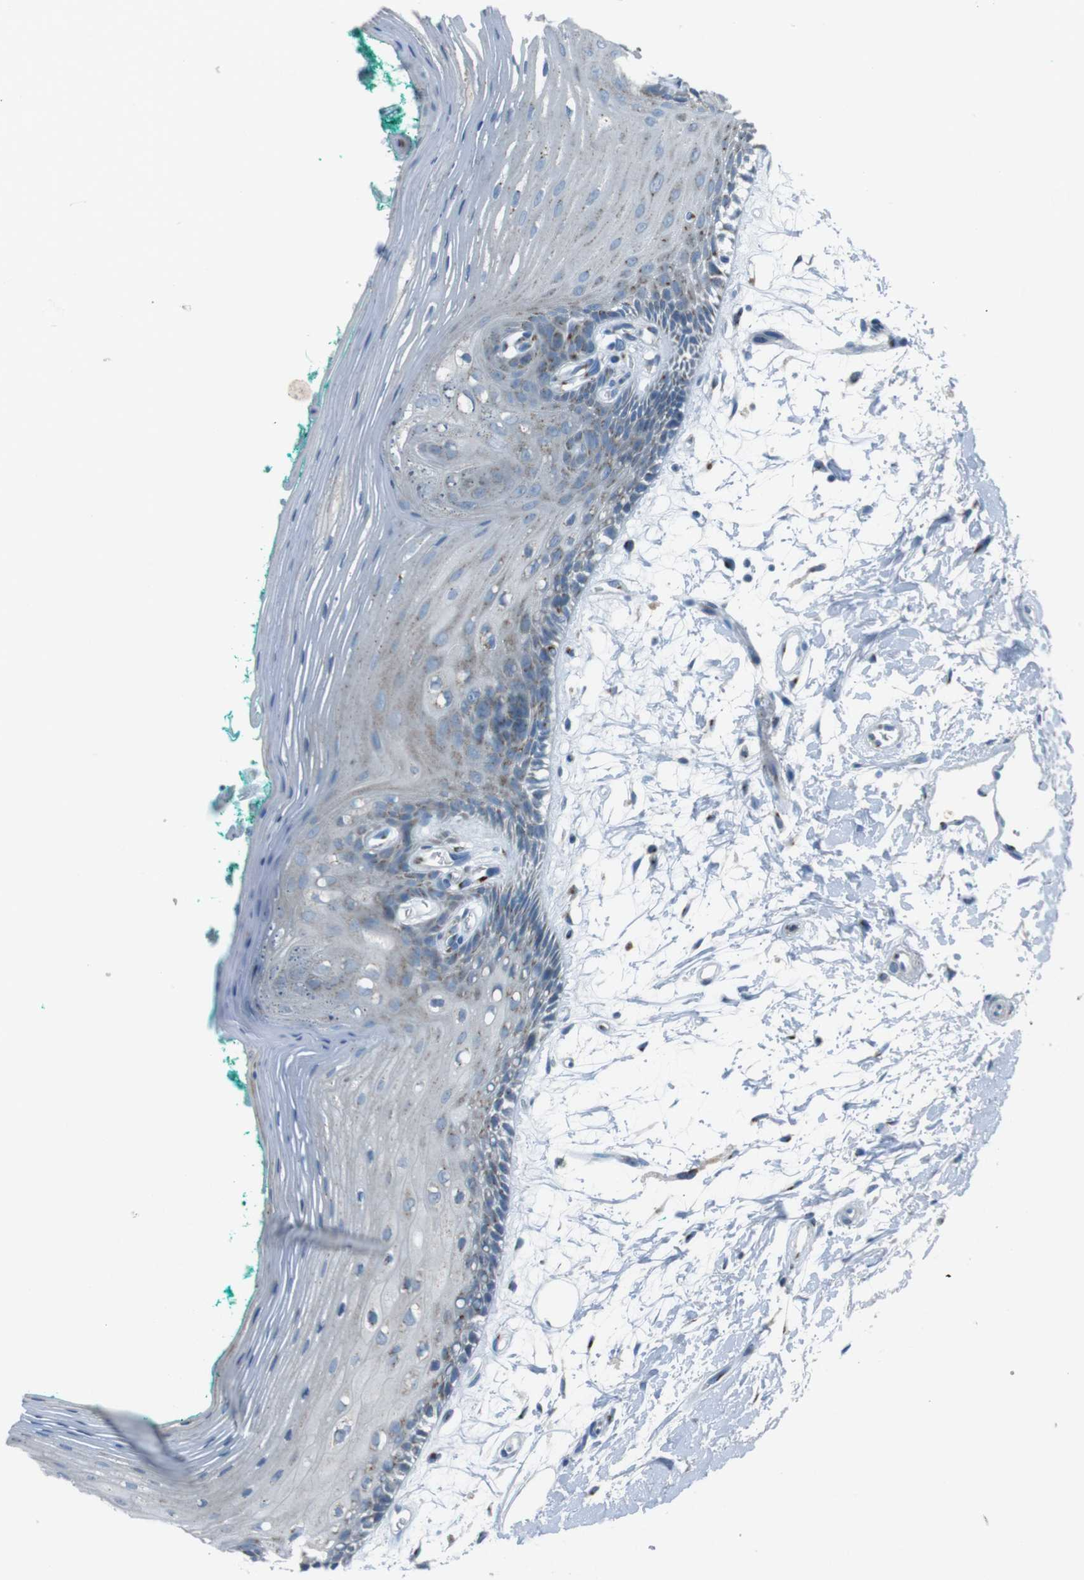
{"staining": {"intensity": "moderate", "quantity": "<25%", "location": "cytoplasmic/membranous"}, "tissue": "oral mucosa", "cell_type": "Squamous epithelial cells", "image_type": "normal", "snomed": [{"axis": "morphology", "description": "Normal tissue, NOS"}, {"axis": "topography", "description": "Skeletal muscle"}, {"axis": "topography", "description": "Oral tissue"}, {"axis": "topography", "description": "Peripheral nerve tissue"}], "caption": "The immunohistochemical stain highlights moderate cytoplasmic/membranous positivity in squamous epithelial cells of benign oral mucosa. The staining is performed using DAB brown chromogen to label protein expression. The nuclei are counter-stained blue using hematoxylin.", "gene": "TXNDC15", "patient": {"sex": "female", "age": 84}}